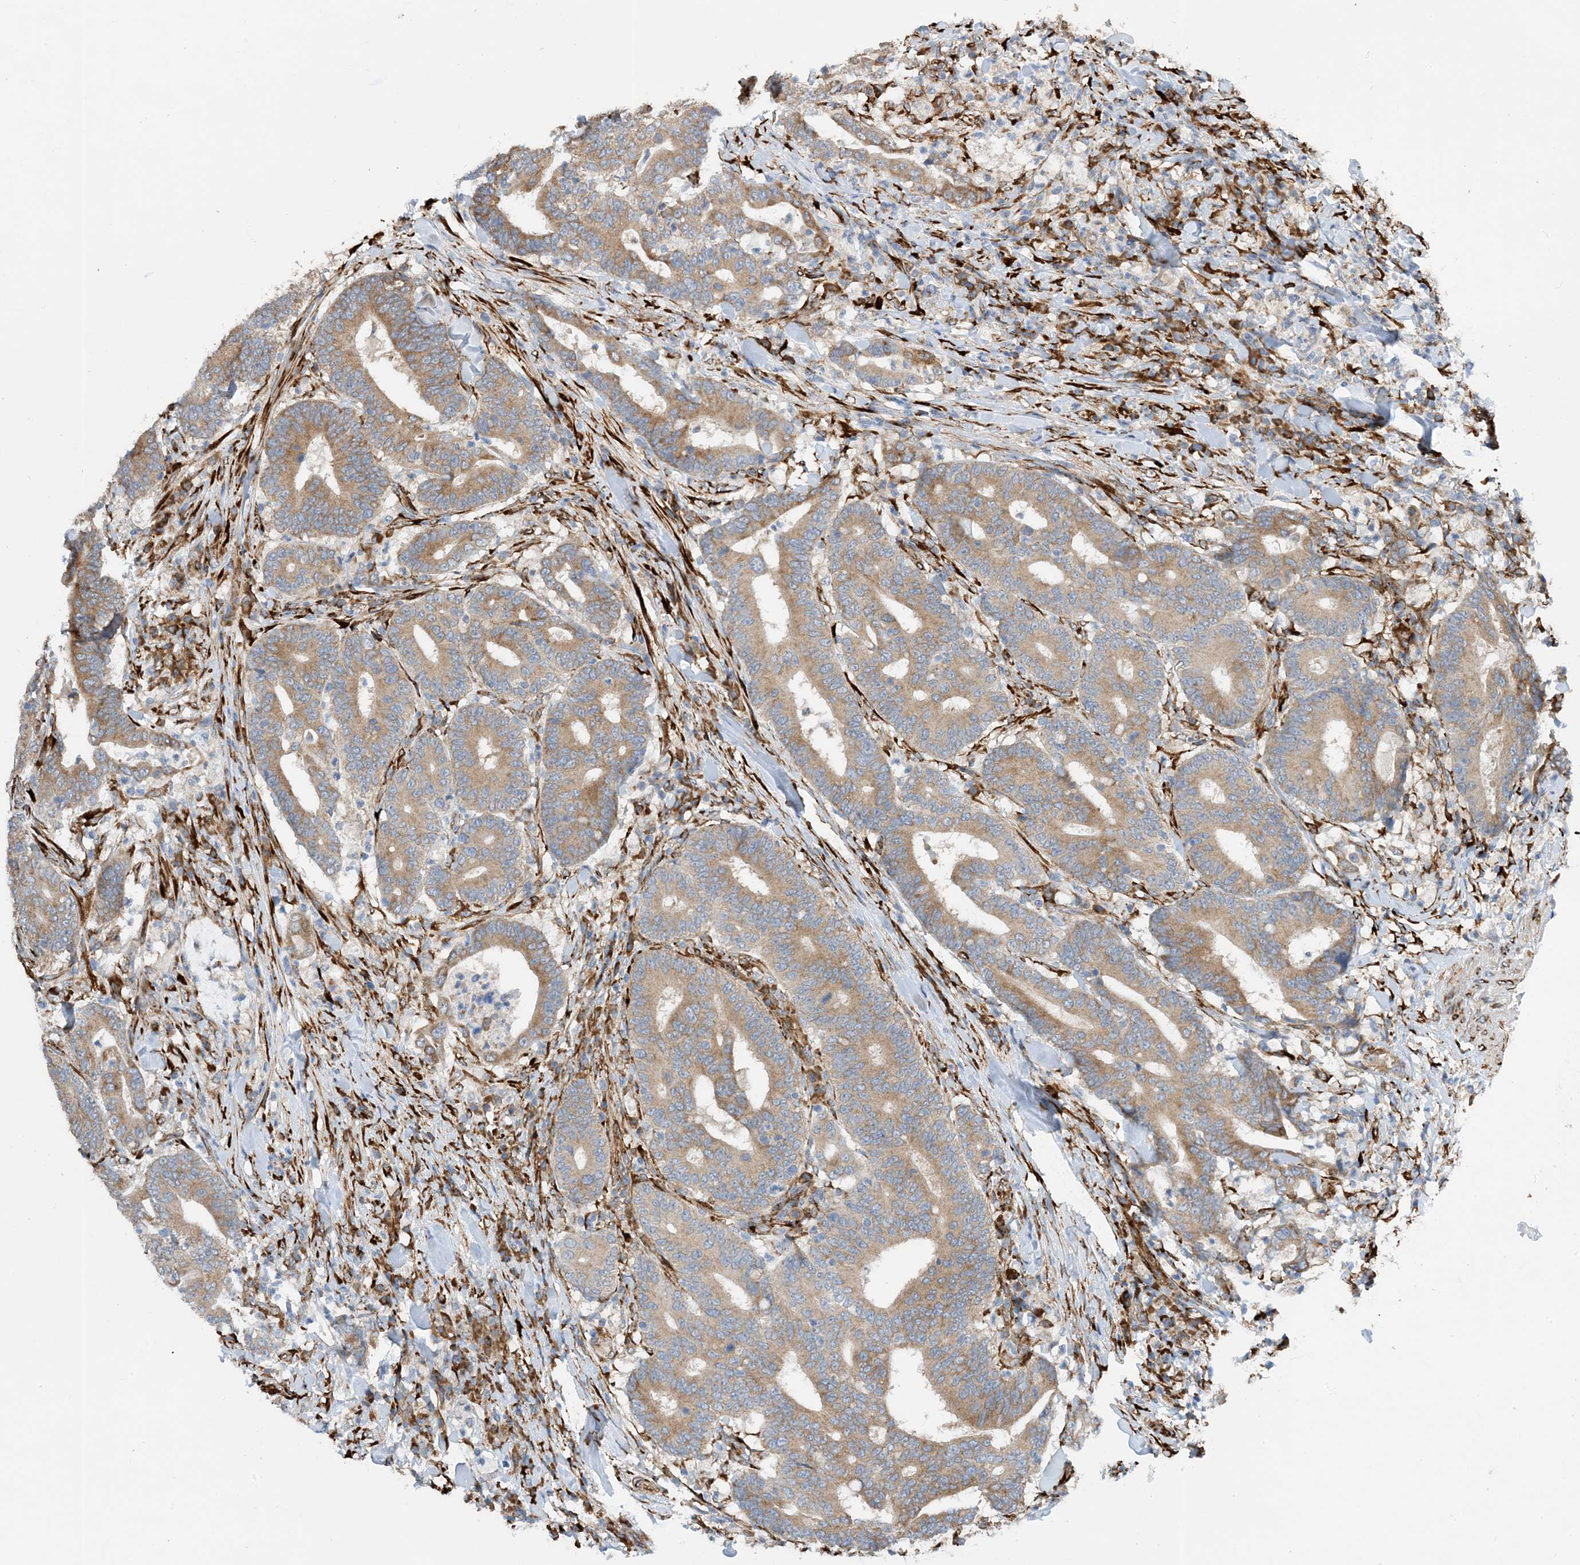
{"staining": {"intensity": "moderate", "quantity": ">75%", "location": "cytoplasmic/membranous"}, "tissue": "colorectal cancer", "cell_type": "Tumor cells", "image_type": "cancer", "snomed": [{"axis": "morphology", "description": "Adenocarcinoma, NOS"}, {"axis": "topography", "description": "Colon"}], "caption": "The photomicrograph reveals staining of colorectal adenocarcinoma, revealing moderate cytoplasmic/membranous protein expression (brown color) within tumor cells.", "gene": "ZBTB45", "patient": {"sex": "female", "age": 66}}